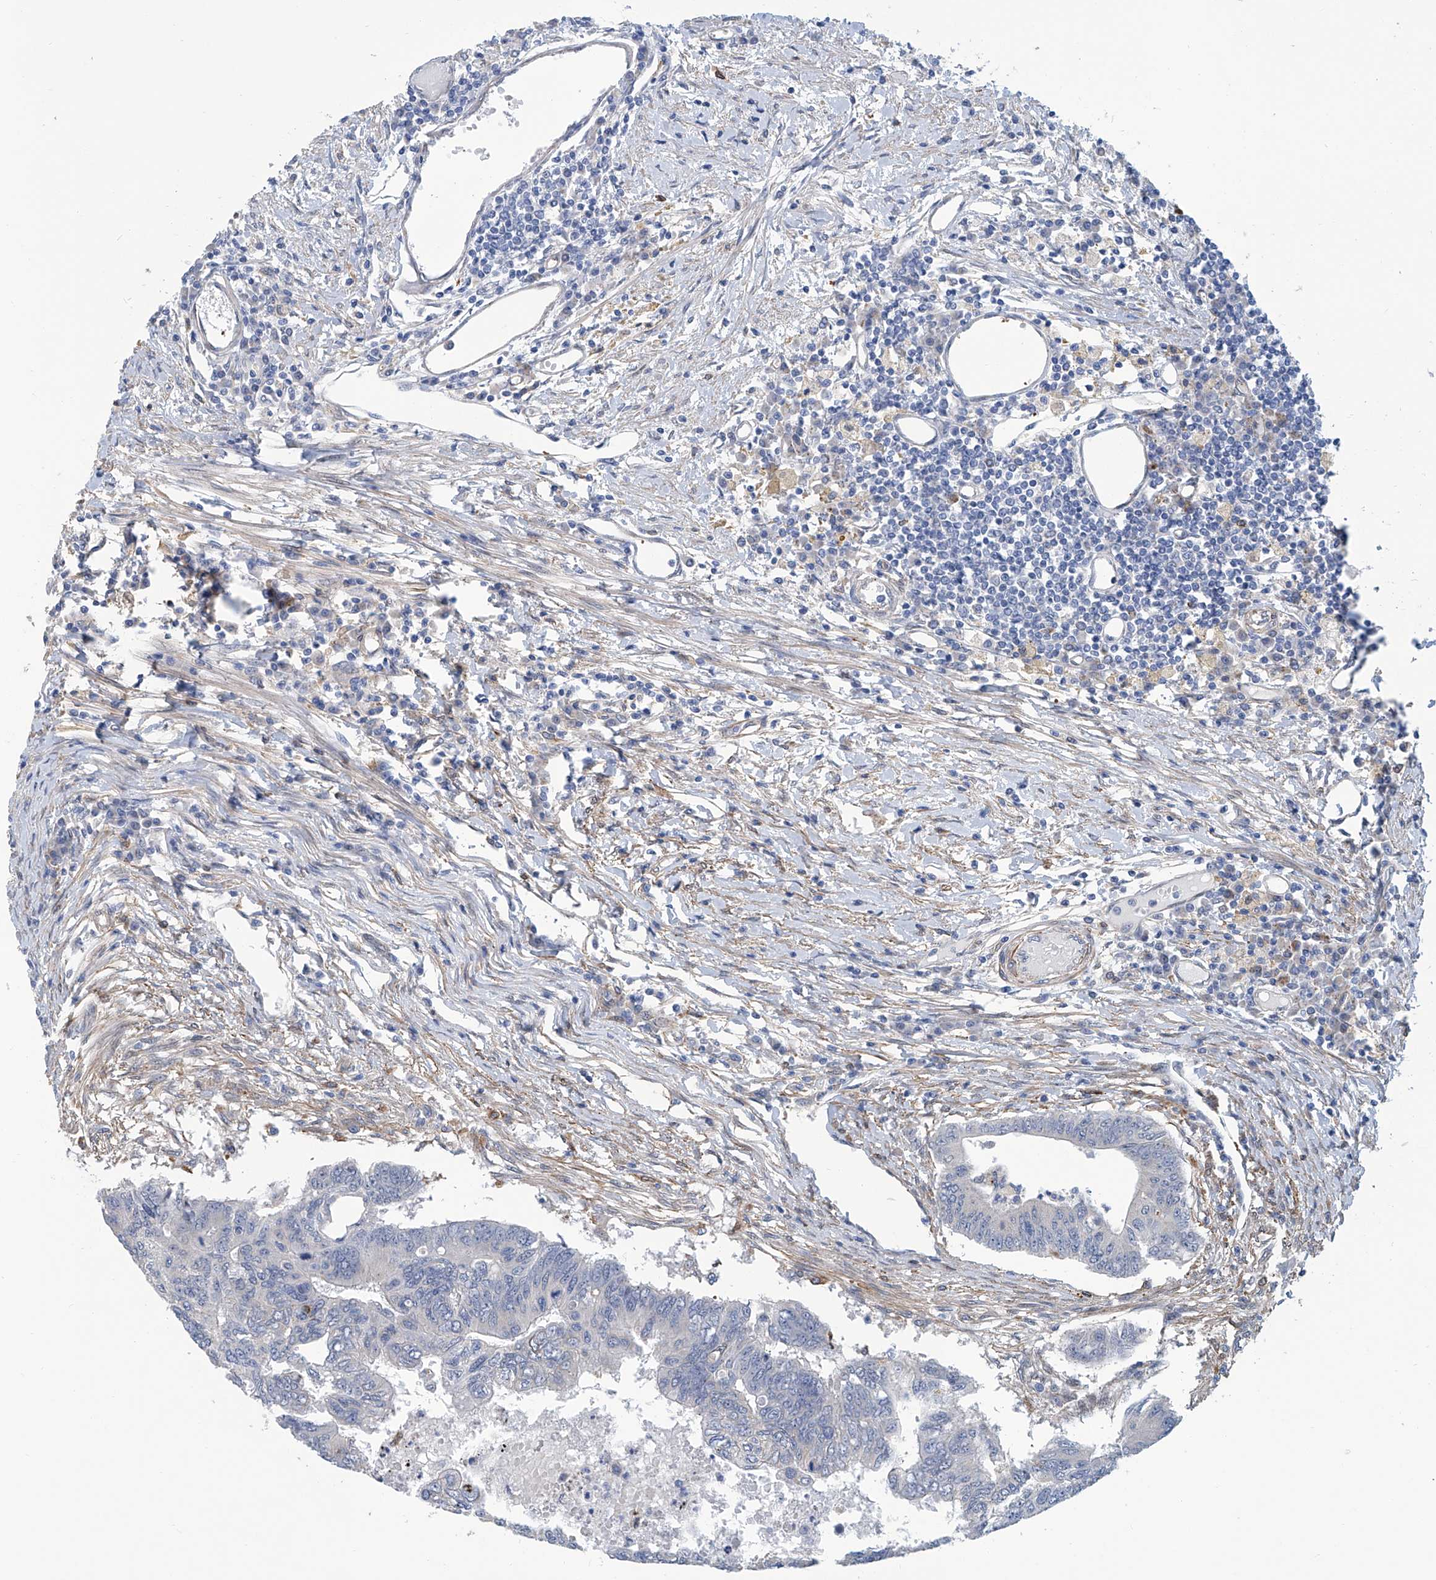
{"staining": {"intensity": "negative", "quantity": "none", "location": "none"}, "tissue": "colorectal cancer", "cell_type": "Tumor cells", "image_type": "cancer", "snomed": [{"axis": "morphology", "description": "Adenoma, NOS"}, {"axis": "morphology", "description": "Adenocarcinoma, NOS"}, {"axis": "topography", "description": "Colon"}], "caption": "Tumor cells show no significant protein expression in colorectal adenocarcinoma.", "gene": "TNN", "patient": {"sex": "male", "age": 79}}